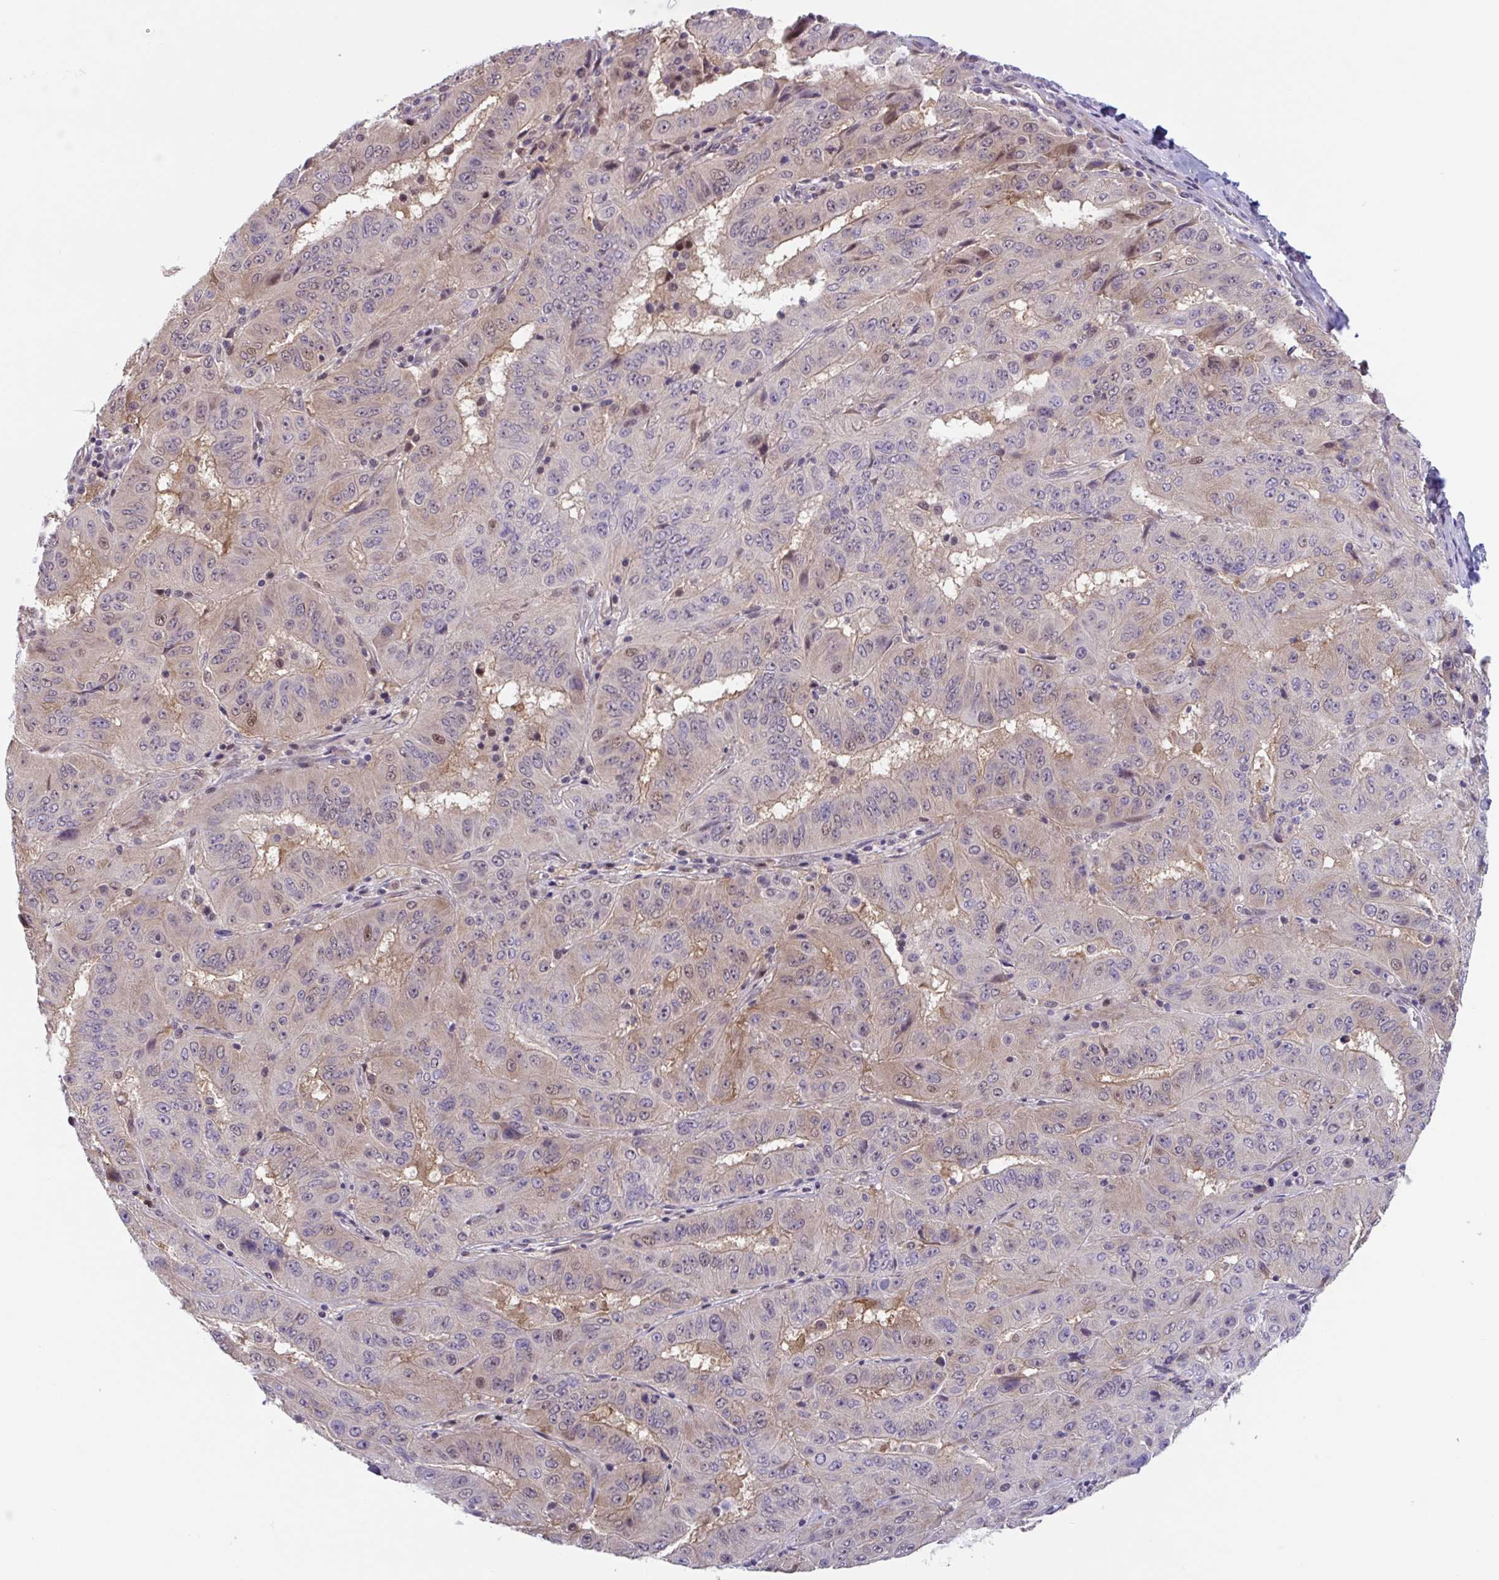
{"staining": {"intensity": "moderate", "quantity": "<25%", "location": "nuclear"}, "tissue": "pancreatic cancer", "cell_type": "Tumor cells", "image_type": "cancer", "snomed": [{"axis": "morphology", "description": "Adenocarcinoma, NOS"}, {"axis": "topography", "description": "Pancreas"}], "caption": "Adenocarcinoma (pancreatic) tissue reveals moderate nuclear positivity in approximately <25% of tumor cells, visualized by immunohistochemistry.", "gene": "RIOK1", "patient": {"sex": "male", "age": 63}}